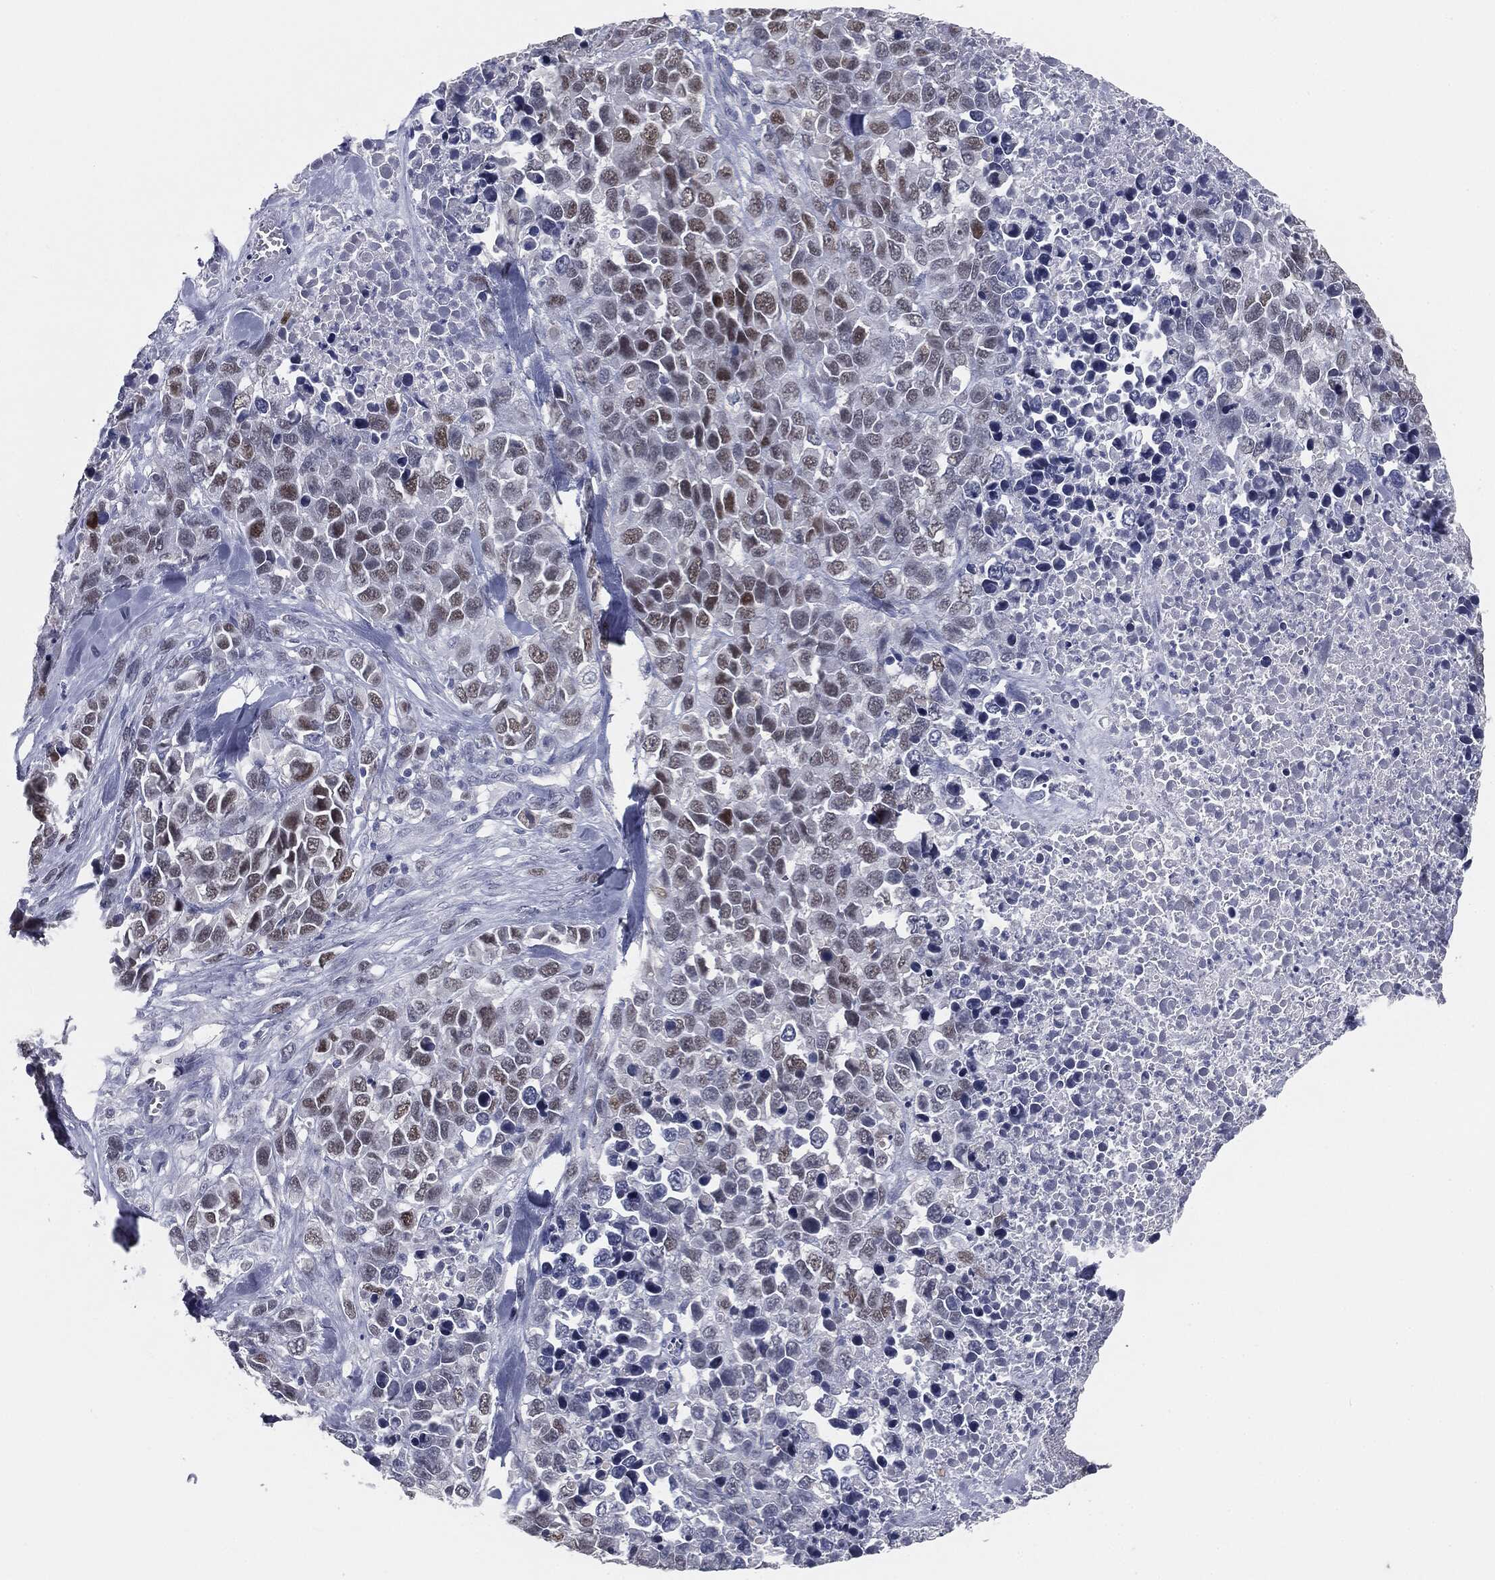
{"staining": {"intensity": "moderate", "quantity": "<25%", "location": "nuclear"}, "tissue": "melanoma", "cell_type": "Tumor cells", "image_type": "cancer", "snomed": [{"axis": "morphology", "description": "Malignant melanoma, Metastatic site"}, {"axis": "topography", "description": "Skin"}], "caption": "A photomicrograph of melanoma stained for a protein demonstrates moderate nuclear brown staining in tumor cells. (DAB IHC with brightfield microscopy, high magnification).", "gene": "PRAME", "patient": {"sex": "male", "age": 84}}